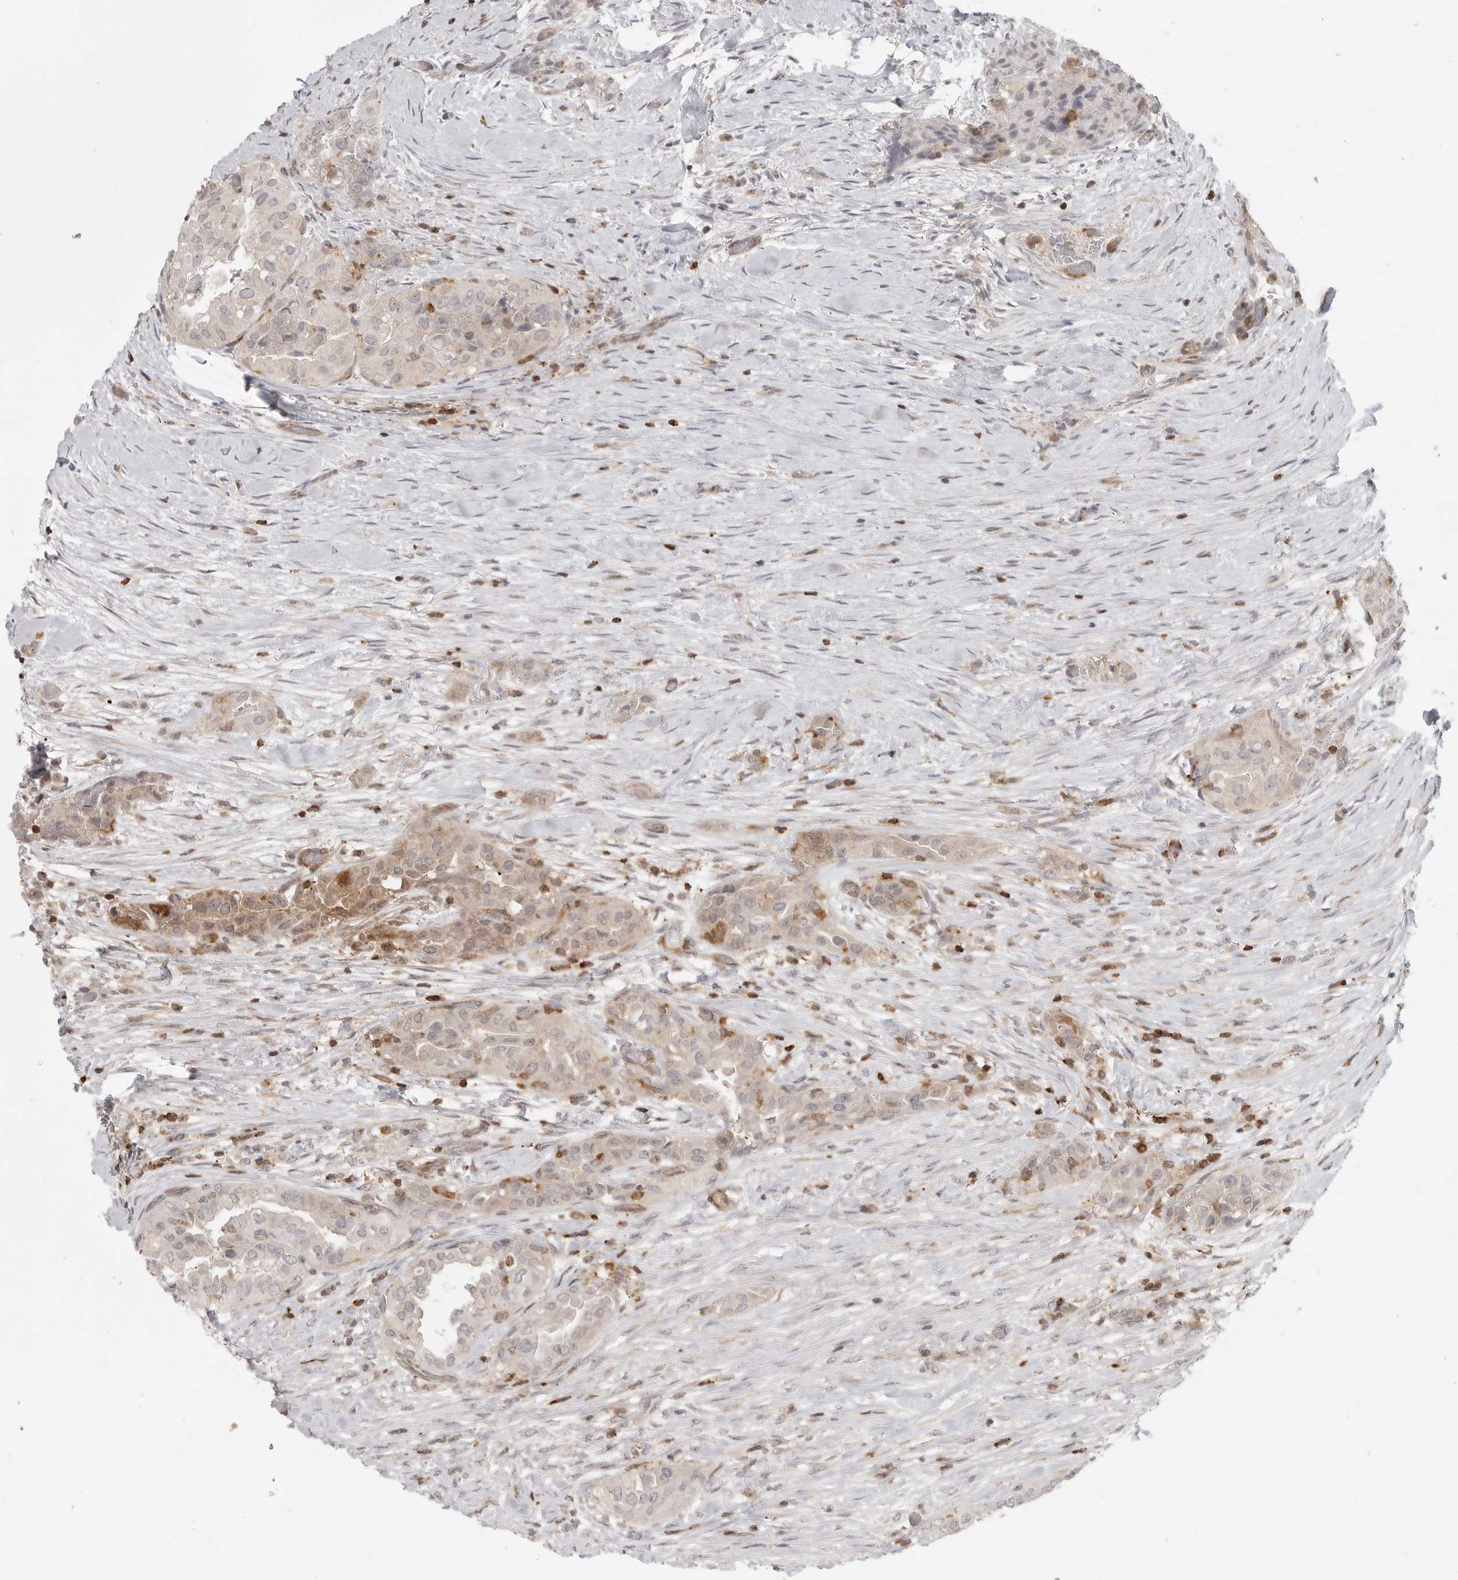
{"staining": {"intensity": "weak", "quantity": "<25%", "location": "cytoplasmic/membranous"}, "tissue": "thyroid cancer", "cell_type": "Tumor cells", "image_type": "cancer", "snomed": [{"axis": "morphology", "description": "Papillary adenocarcinoma, NOS"}, {"axis": "topography", "description": "Thyroid gland"}], "caption": "Tumor cells are negative for protein expression in human thyroid papillary adenocarcinoma. (DAB (3,3'-diaminobenzidine) immunohistochemistry (IHC) with hematoxylin counter stain).", "gene": "SH3KBP1", "patient": {"sex": "female", "age": 59}}